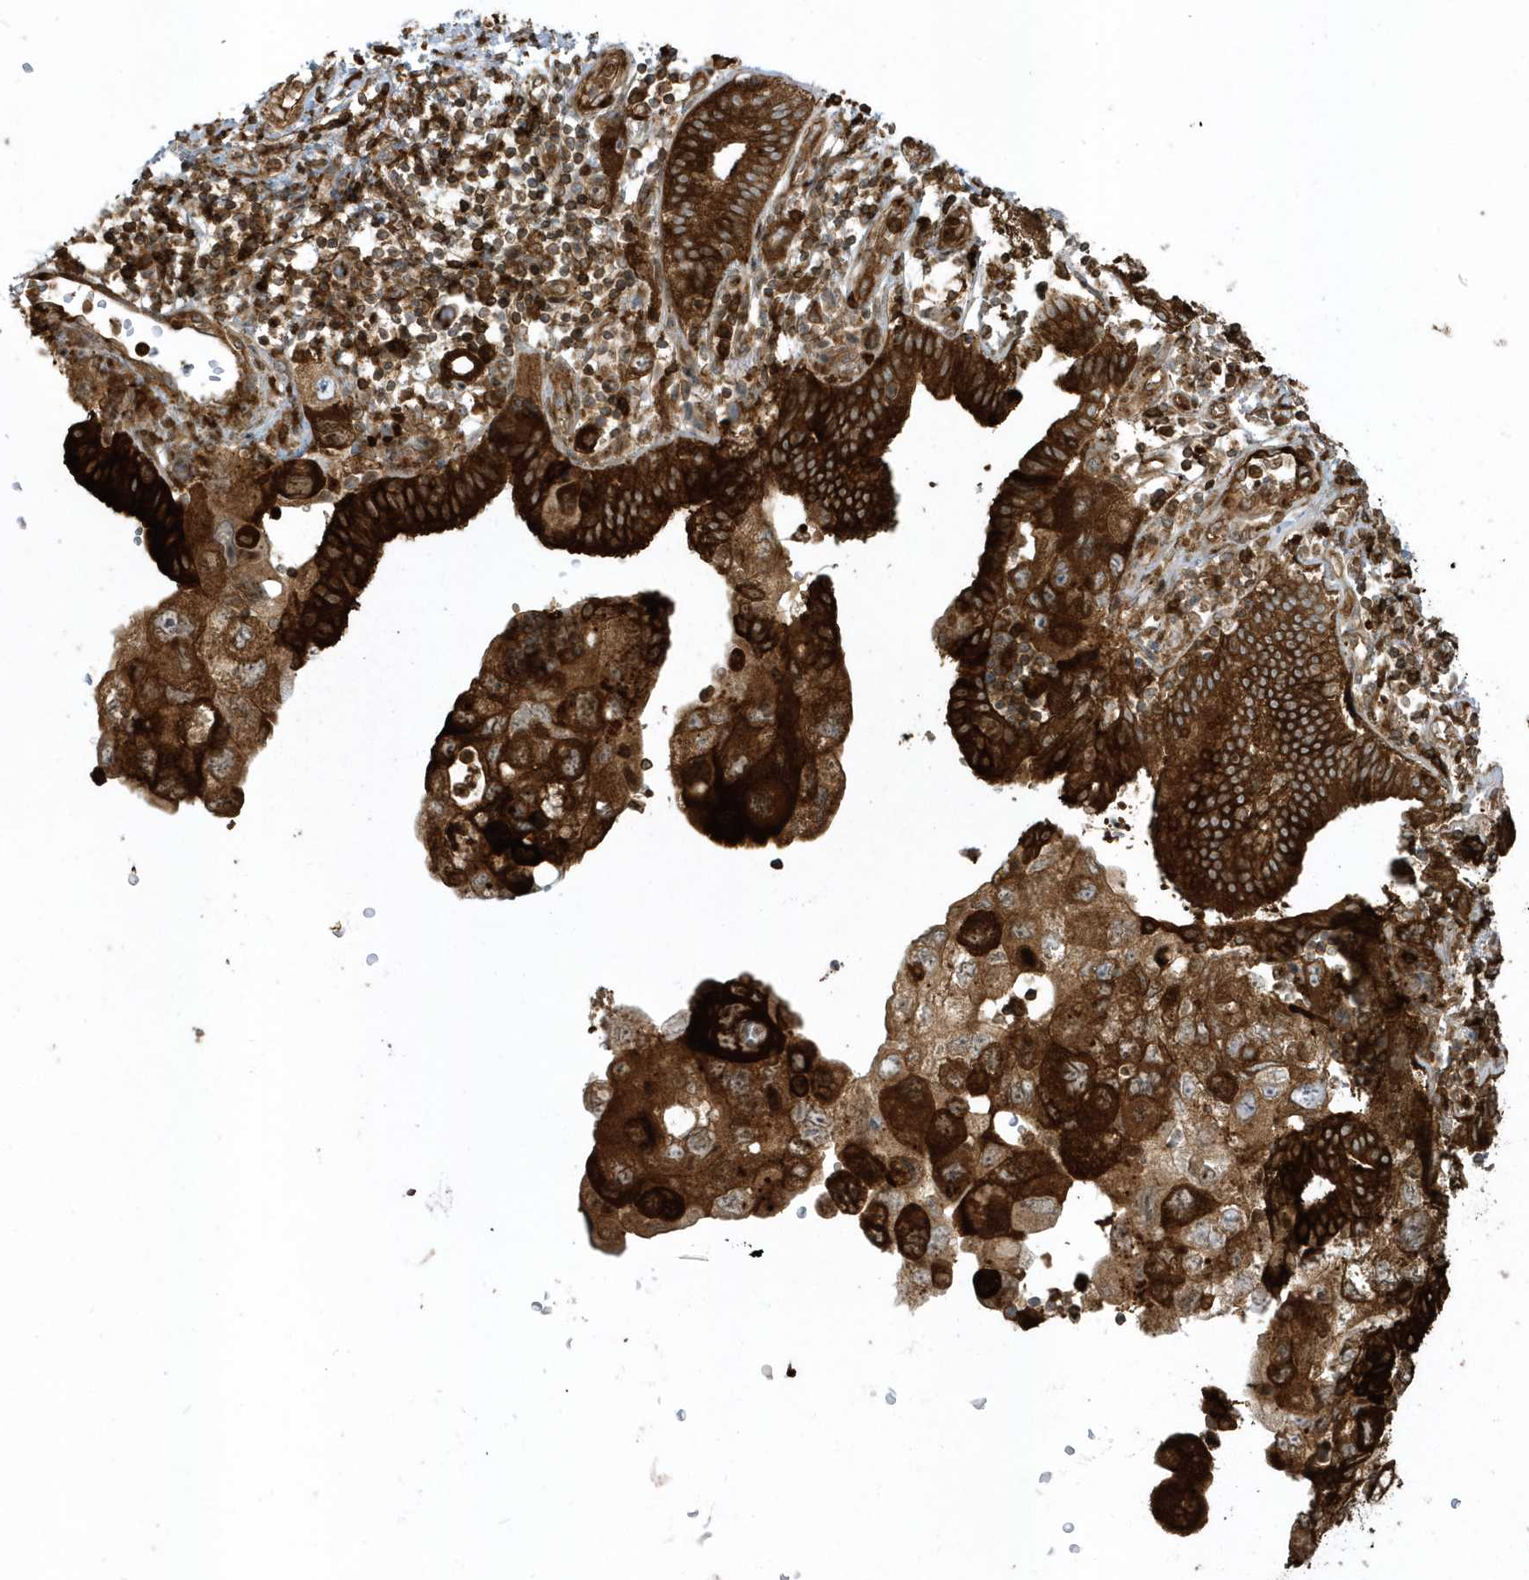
{"staining": {"intensity": "strong", "quantity": ">75%", "location": "cytoplasmic/membranous"}, "tissue": "pancreatic cancer", "cell_type": "Tumor cells", "image_type": "cancer", "snomed": [{"axis": "morphology", "description": "Adenocarcinoma, NOS"}, {"axis": "topography", "description": "Pancreas"}], "caption": "An image showing strong cytoplasmic/membranous positivity in about >75% of tumor cells in pancreatic adenocarcinoma, as visualized by brown immunohistochemical staining.", "gene": "CLCN6", "patient": {"sex": "female", "age": 73}}